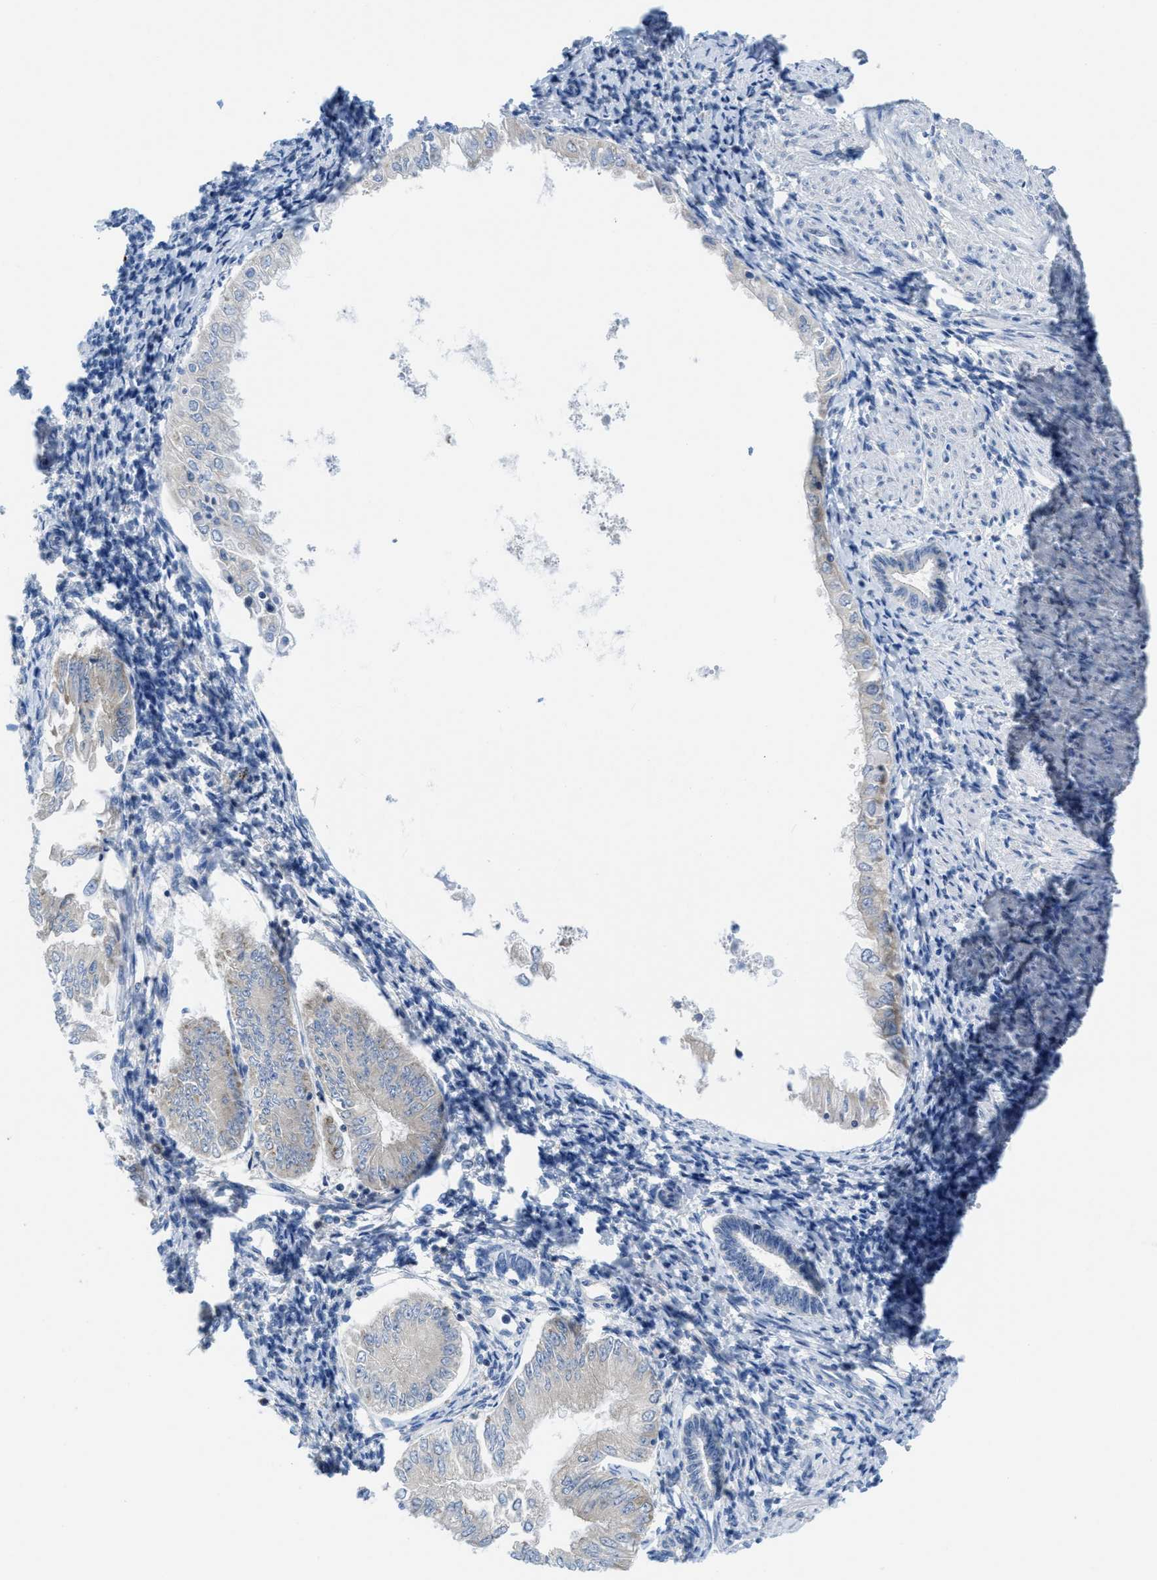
{"staining": {"intensity": "negative", "quantity": "none", "location": "none"}, "tissue": "endometrial cancer", "cell_type": "Tumor cells", "image_type": "cancer", "snomed": [{"axis": "morphology", "description": "Adenocarcinoma, NOS"}, {"axis": "topography", "description": "Endometrium"}], "caption": "Tumor cells are negative for brown protein staining in endometrial adenocarcinoma.", "gene": "PTDSS1", "patient": {"sex": "female", "age": 53}}